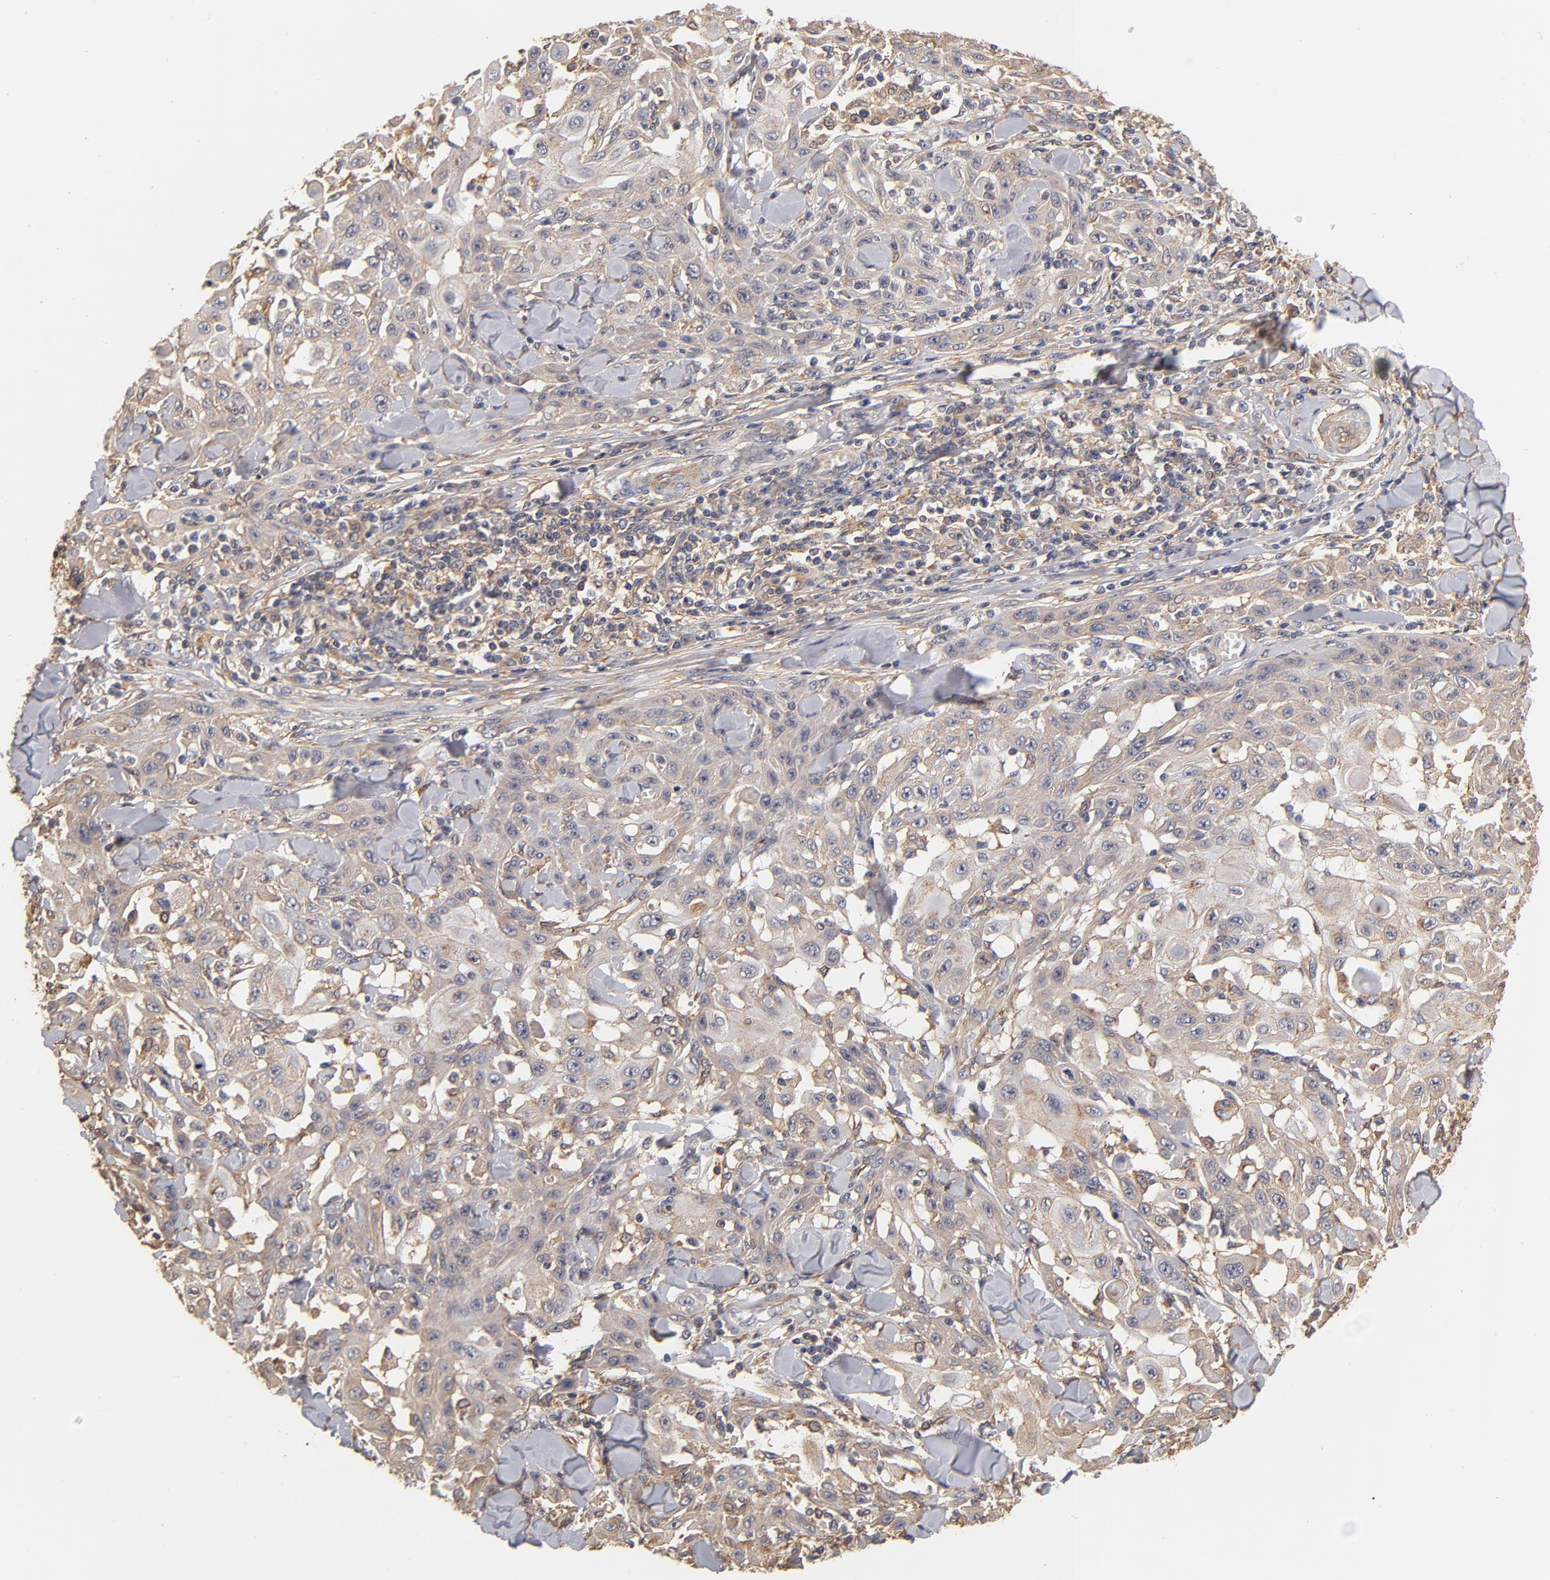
{"staining": {"intensity": "weak", "quantity": "<25%", "location": "cytoplasmic/membranous"}, "tissue": "skin cancer", "cell_type": "Tumor cells", "image_type": "cancer", "snomed": [{"axis": "morphology", "description": "Squamous cell carcinoma, NOS"}, {"axis": "topography", "description": "Skin"}], "caption": "The IHC image has no significant expression in tumor cells of squamous cell carcinoma (skin) tissue.", "gene": "FCMR", "patient": {"sex": "male", "age": 24}}